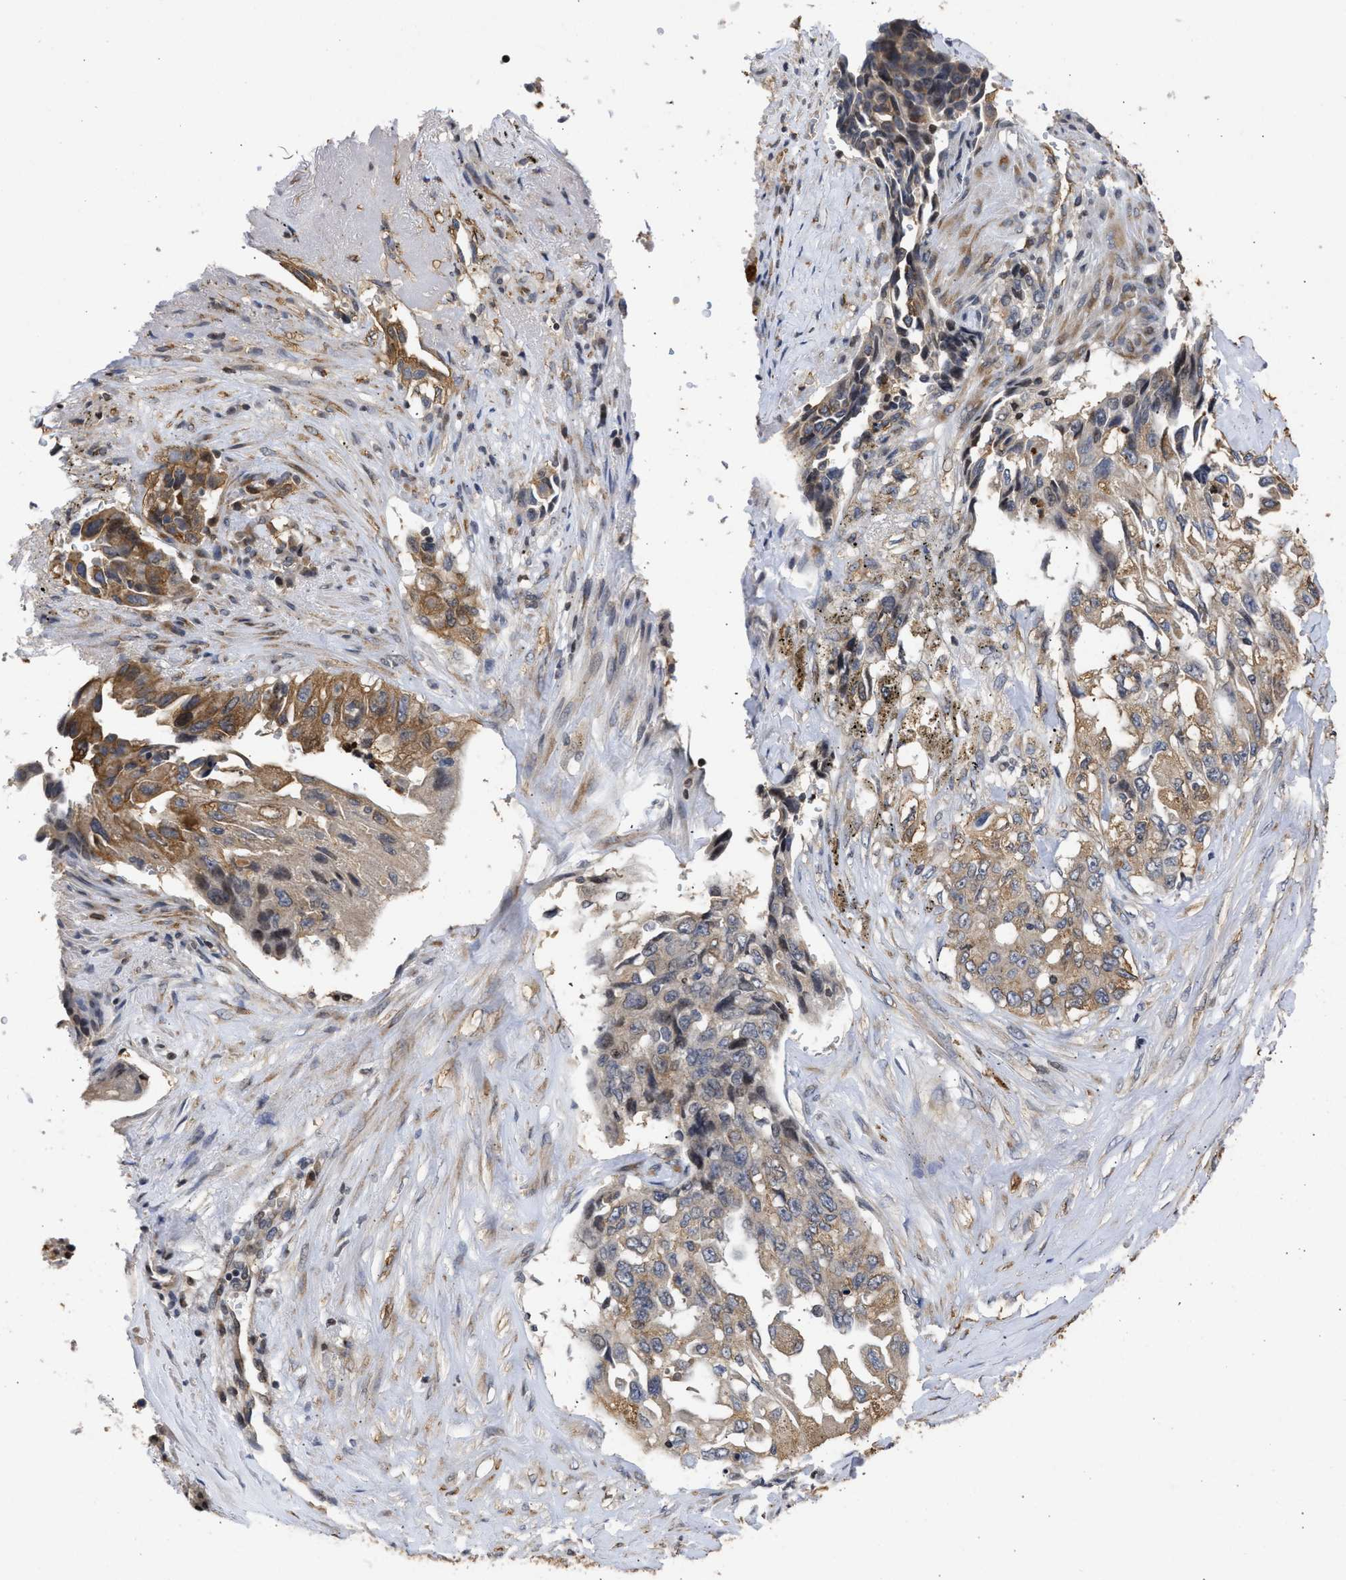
{"staining": {"intensity": "moderate", "quantity": ">75%", "location": "cytoplasmic/membranous"}, "tissue": "lung cancer", "cell_type": "Tumor cells", "image_type": "cancer", "snomed": [{"axis": "morphology", "description": "Adenocarcinoma, NOS"}, {"axis": "topography", "description": "Lung"}], "caption": "Lung cancer (adenocarcinoma) stained with a brown dye exhibits moderate cytoplasmic/membranous positive expression in about >75% of tumor cells.", "gene": "ENSG00000142539", "patient": {"sex": "female", "age": 51}}